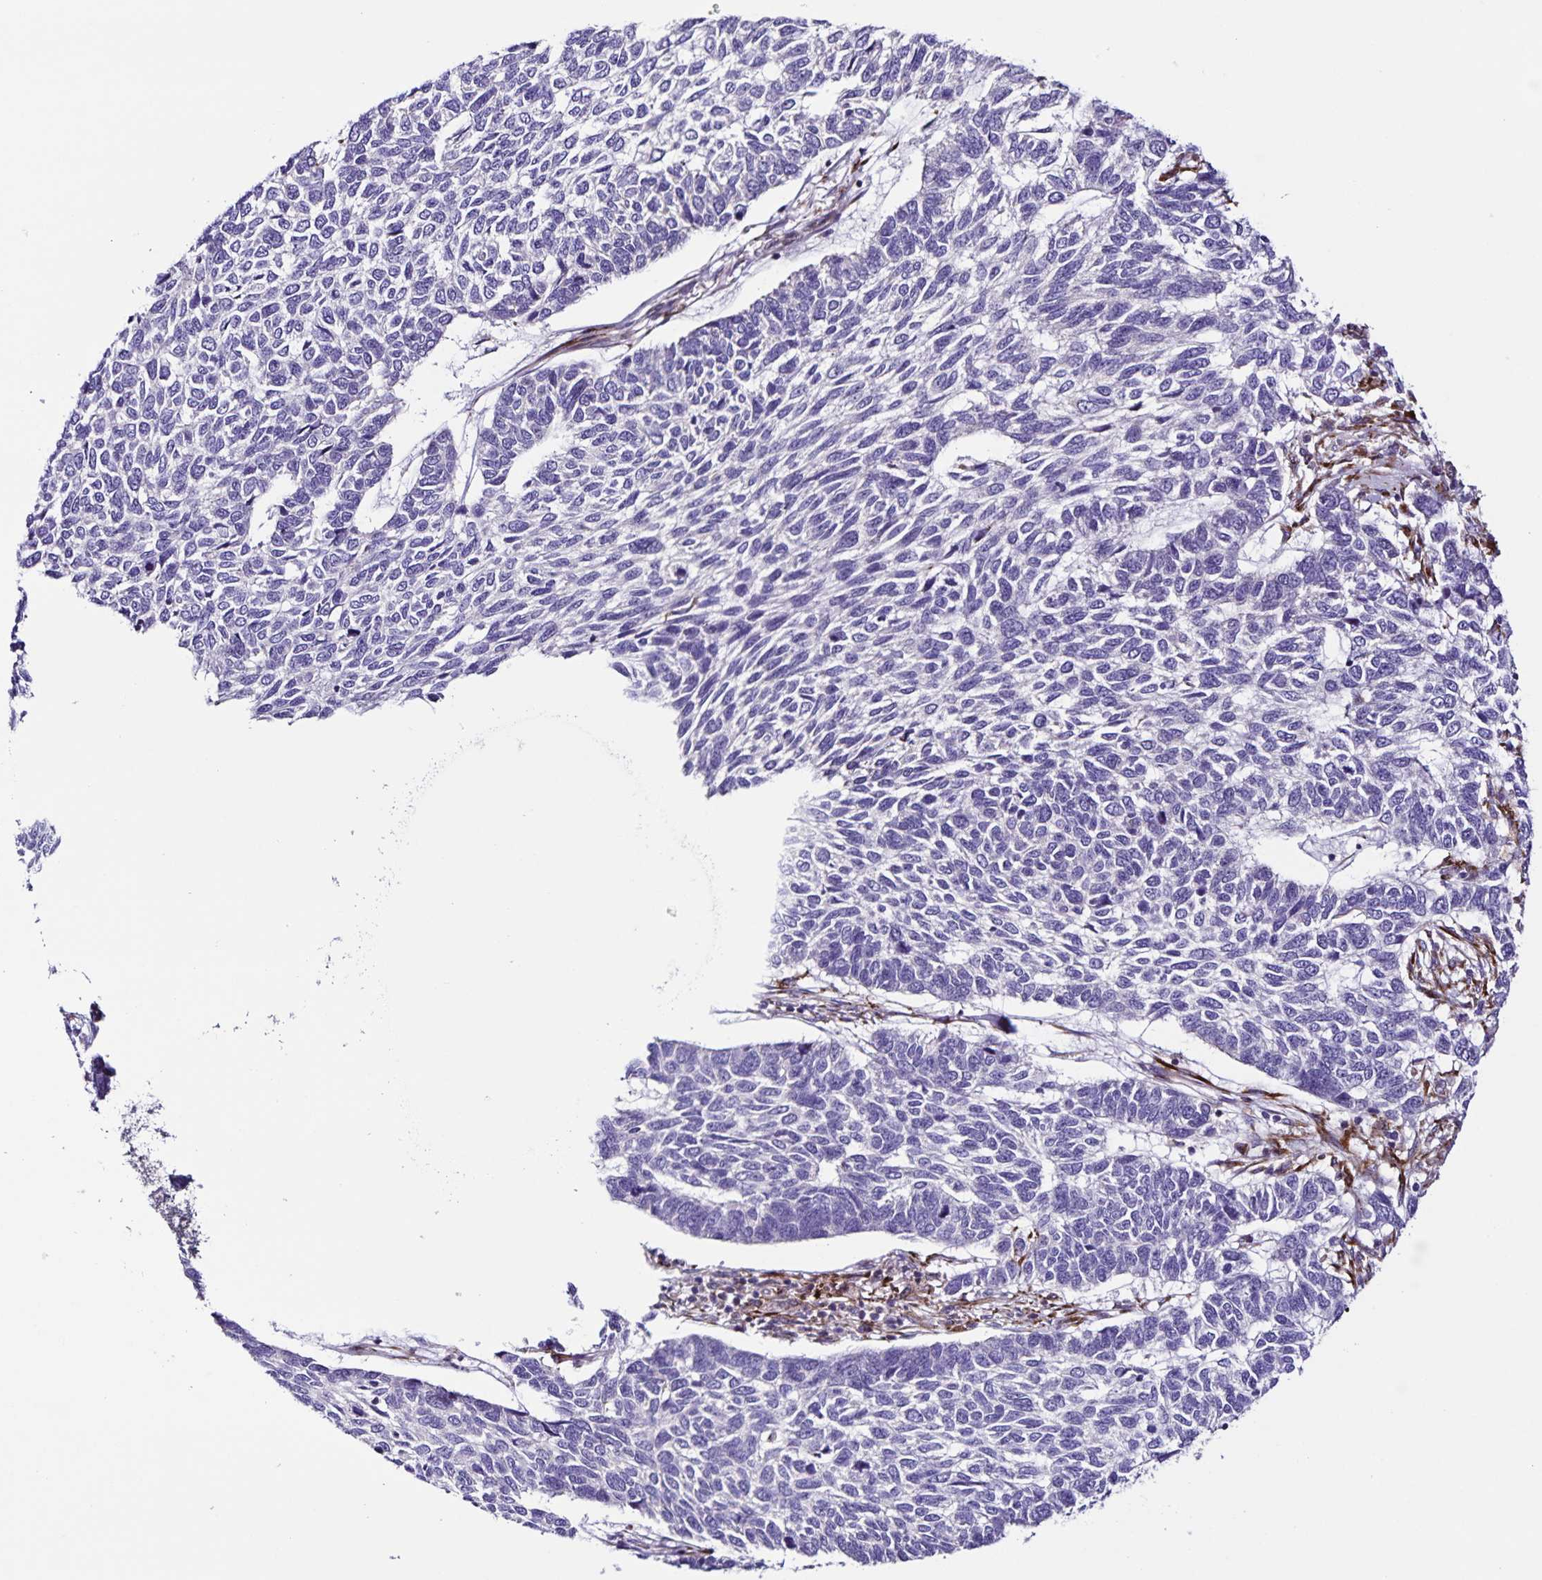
{"staining": {"intensity": "negative", "quantity": "none", "location": "none"}, "tissue": "skin cancer", "cell_type": "Tumor cells", "image_type": "cancer", "snomed": [{"axis": "morphology", "description": "Basal cell carcinoma"}, {"axis": "topography", "description": "Skin"}], "caption": "This photomicrograph is of basal cell carcinoma (skin) stained with immunohistochemistry to label a protein in brown with the nuclei are counter-stained blue. There is no expression in tumor cells.", "gene": "OSBPL5", "patient": {"sex": "female", "age": 65}}